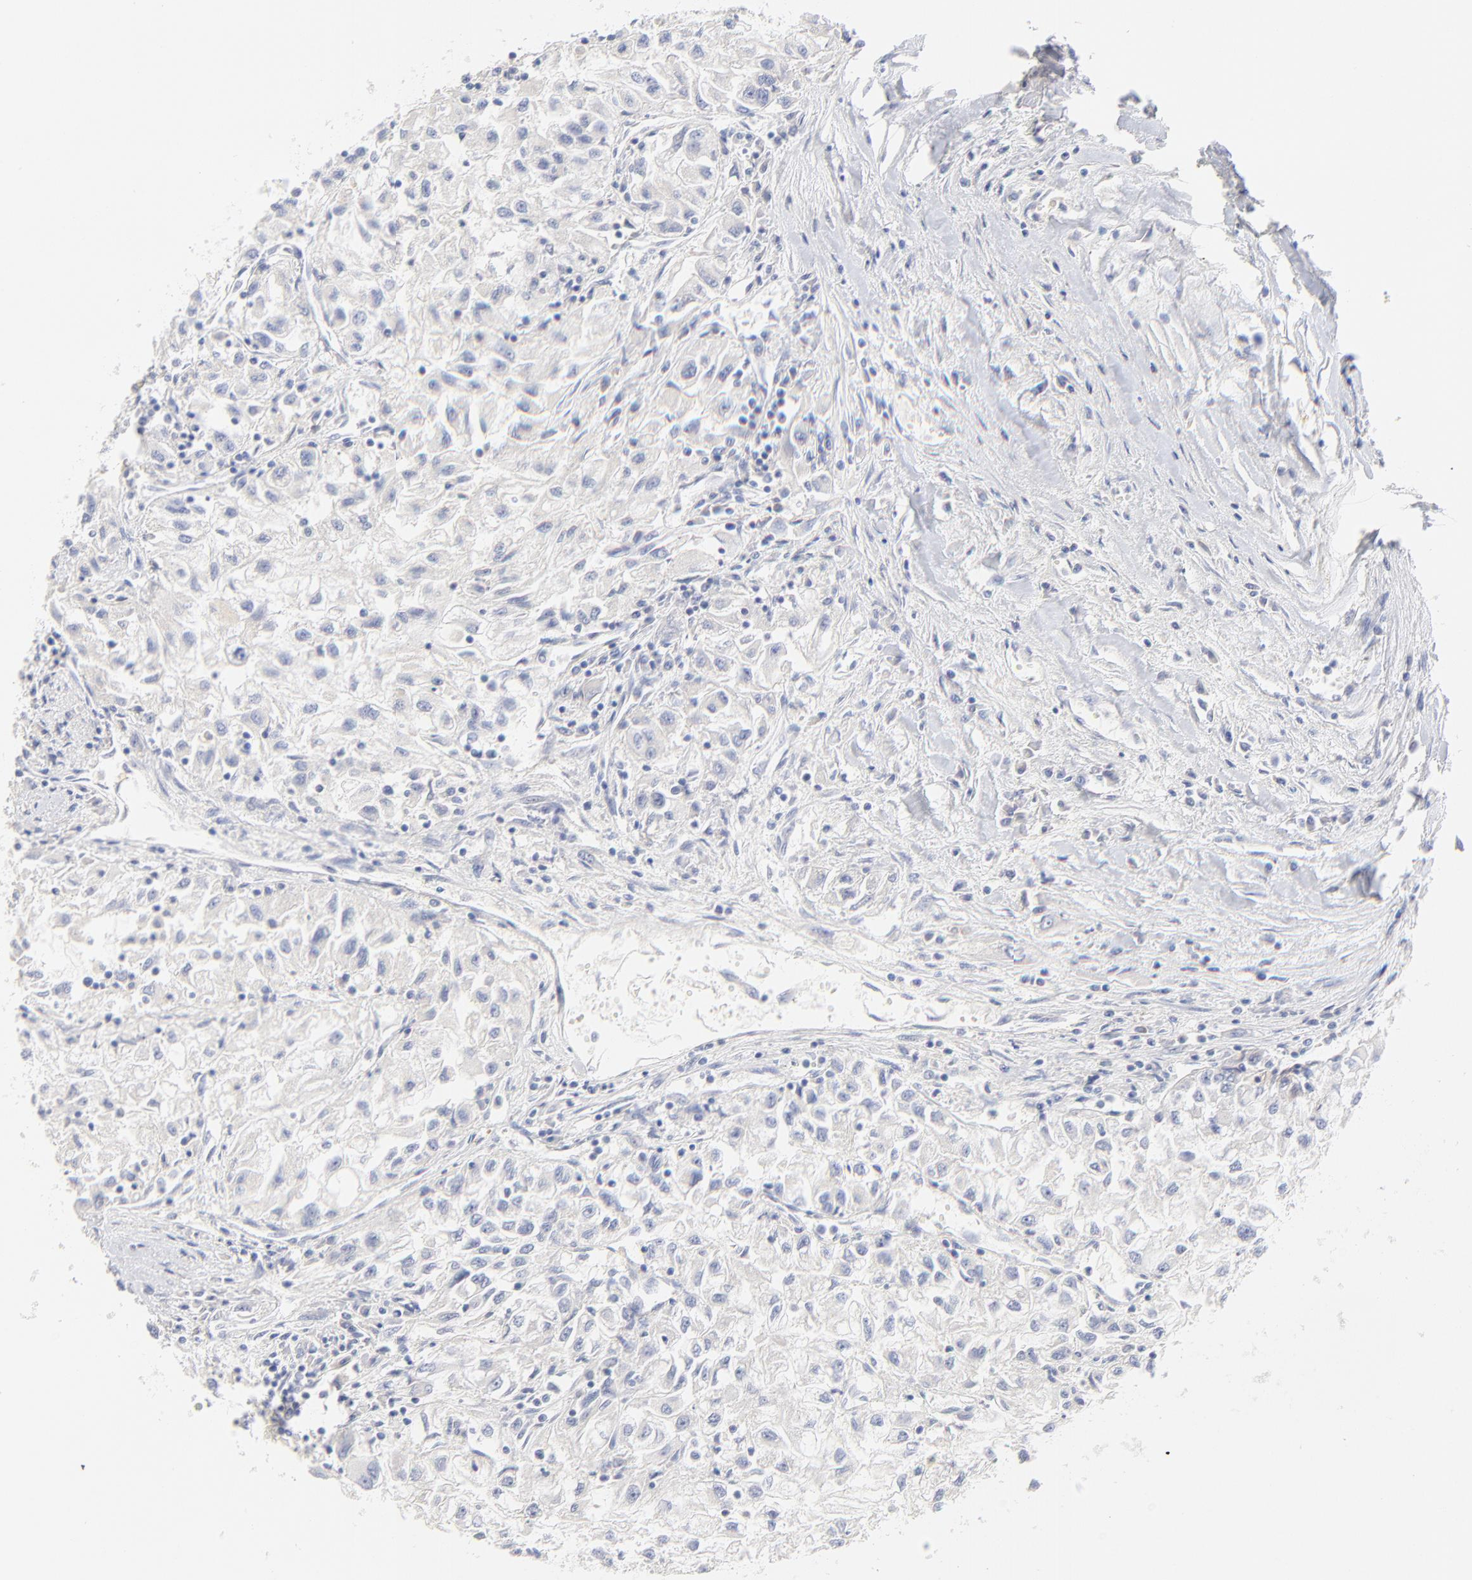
{"staining": {"intensity": "negative", "quantity": "none", "location": "none"}, "tissue": "renal cancer", "cell_type": "Tumor cells", "image_type": "cancer", "snomed": [{"axis": "morphology", "description": "Adenocarcinoma, NOS"}, {"axis": "topography", "description": "Kidney"}], "caption": "Renal cancer (adenocarcinoma) was stained to show a protein in brown. There is no significant staining in tumor cells. (Brightfield microscopy of DAB IHC at high magnification).", "gene": "SULT4A1", "patient": {"sex": "male", "age": 59}}